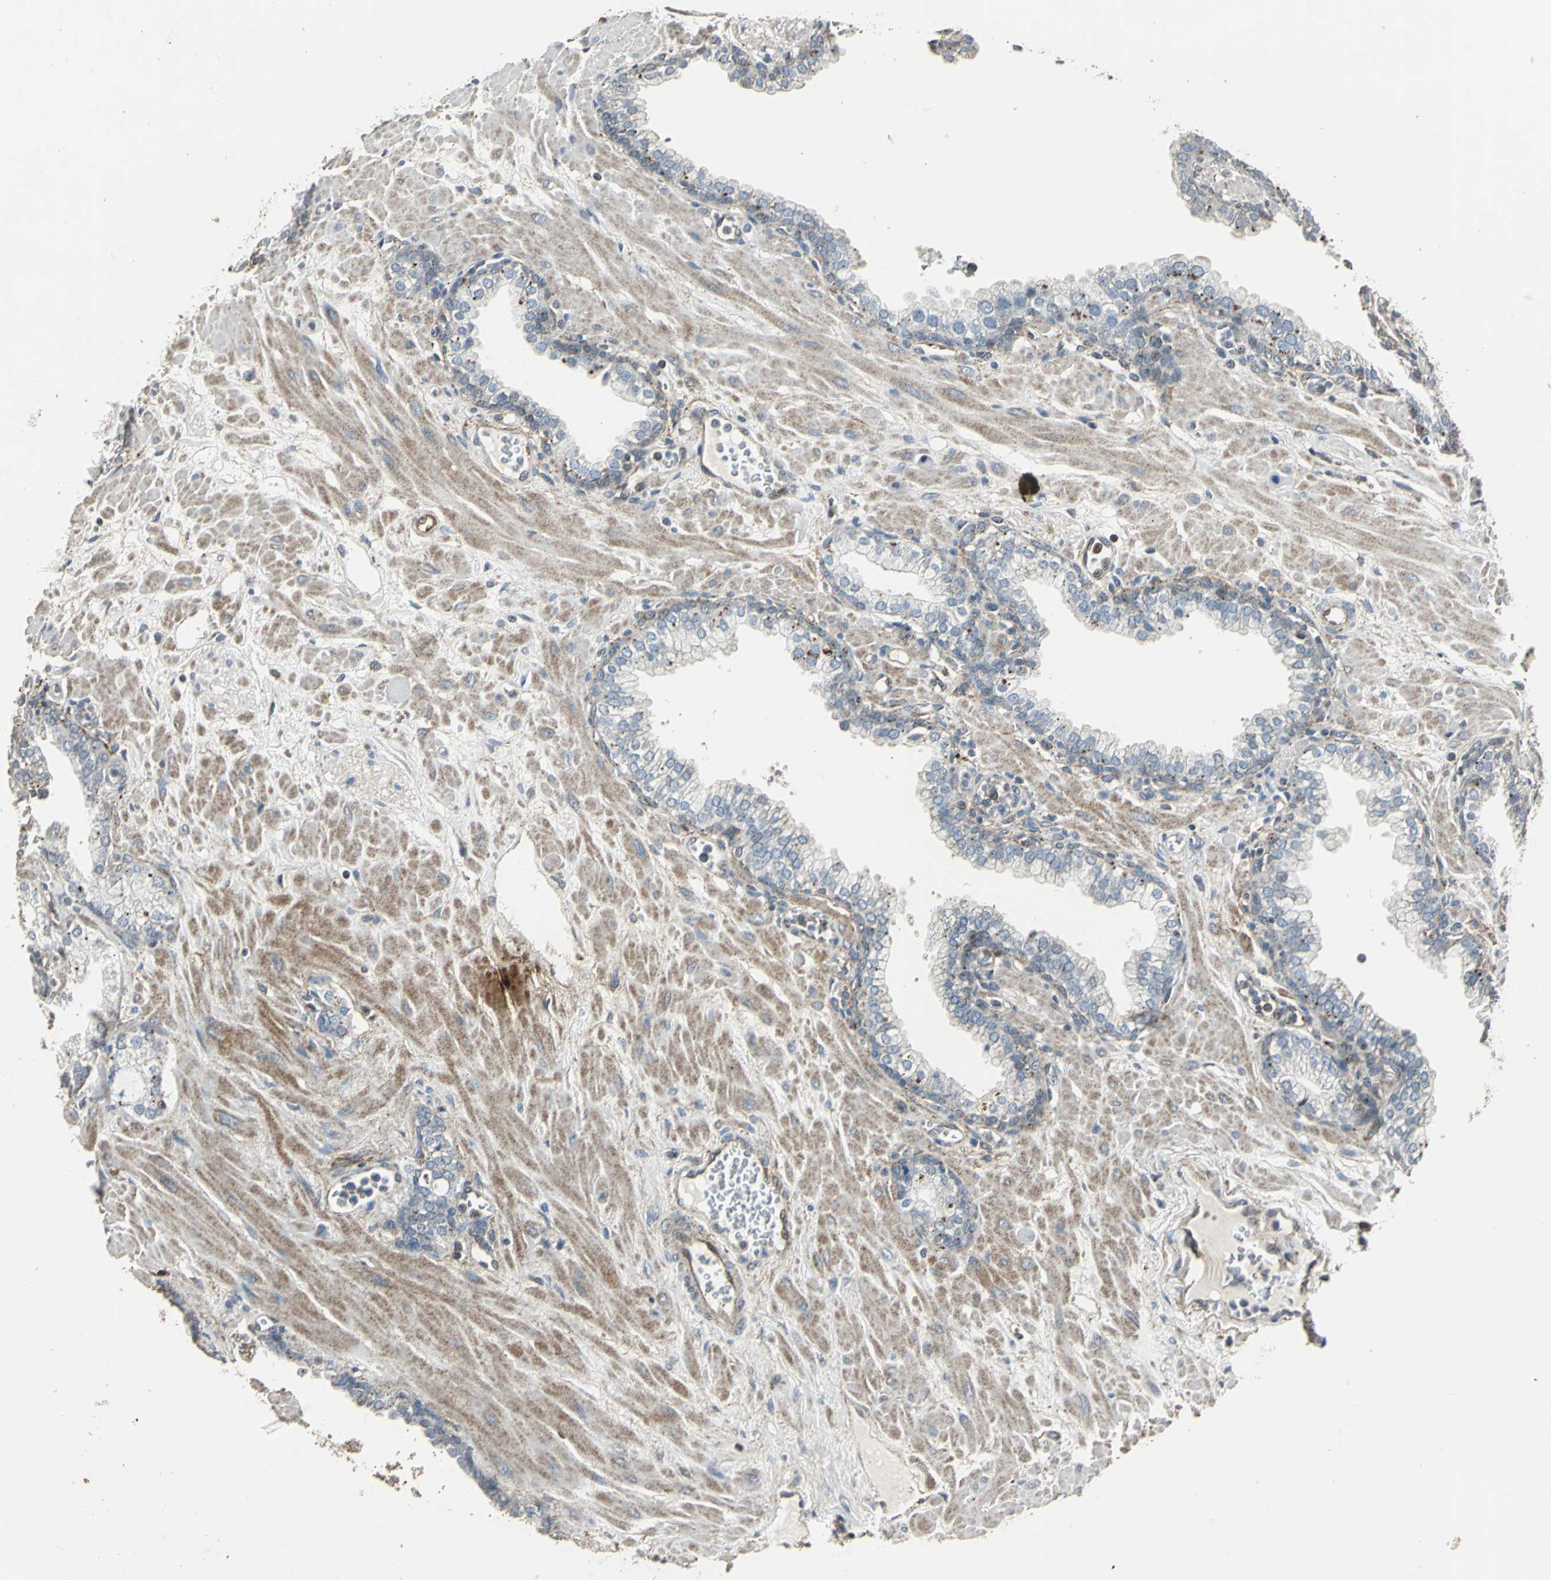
{"staining": {"intensity": "weak", "quantity": "<25%", "location": "cytoplasmic/membranous"}, "tissue": "prostate", "cell_type": "Glandular cells", "image_type": "normal", "snomed": [{"axis": "morphology", "description": "Normal tissue, NOS"}, {"axis": "topography", "description": "Prostate"}], "caption": "There is no significant staining in glandular cells of prostate. (Immunohistochemistry (ihc), brightfield microscopy, high magnification).", "gene": "DNAJB4", "patient": {"sex": "male", "age": 60}}